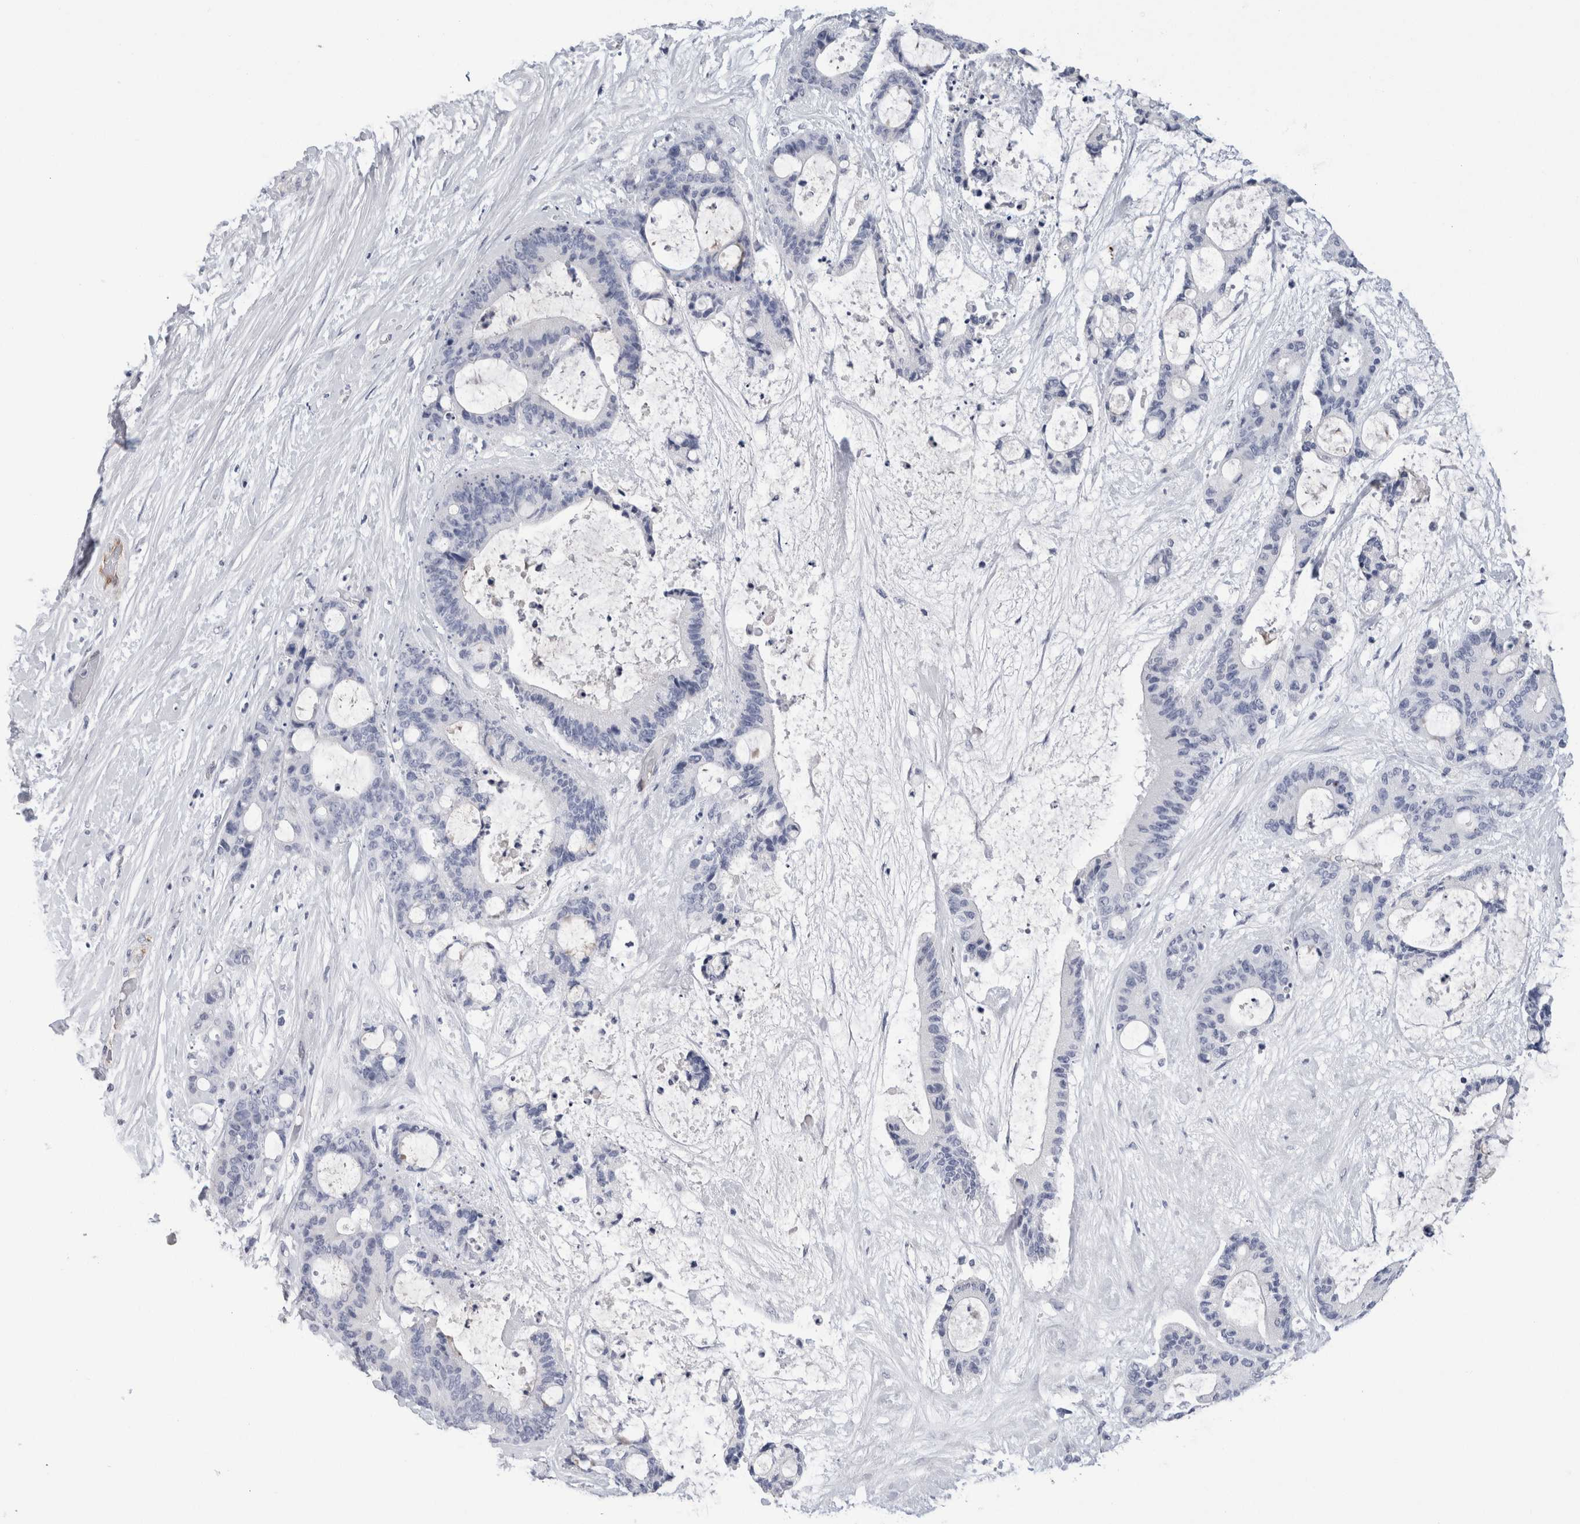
{"staining": {"intensity": "negative", "quantity": "none", "location": "none"}, "tissue": "liver cancer", "cell_type": "Tumor cells", "image_type": "cancer", "snomed": [{"axis": "morphology", "description": "Cholangiocarcinoma"}, {"axis": "topography", "description": "Liver"}], "caption": "The histopathology image shows no significant positivity in tumor cells of cholangiocarcinoma (liver).", "gene": "FABP4", "patient": {"sex": "female", "age": 73}}